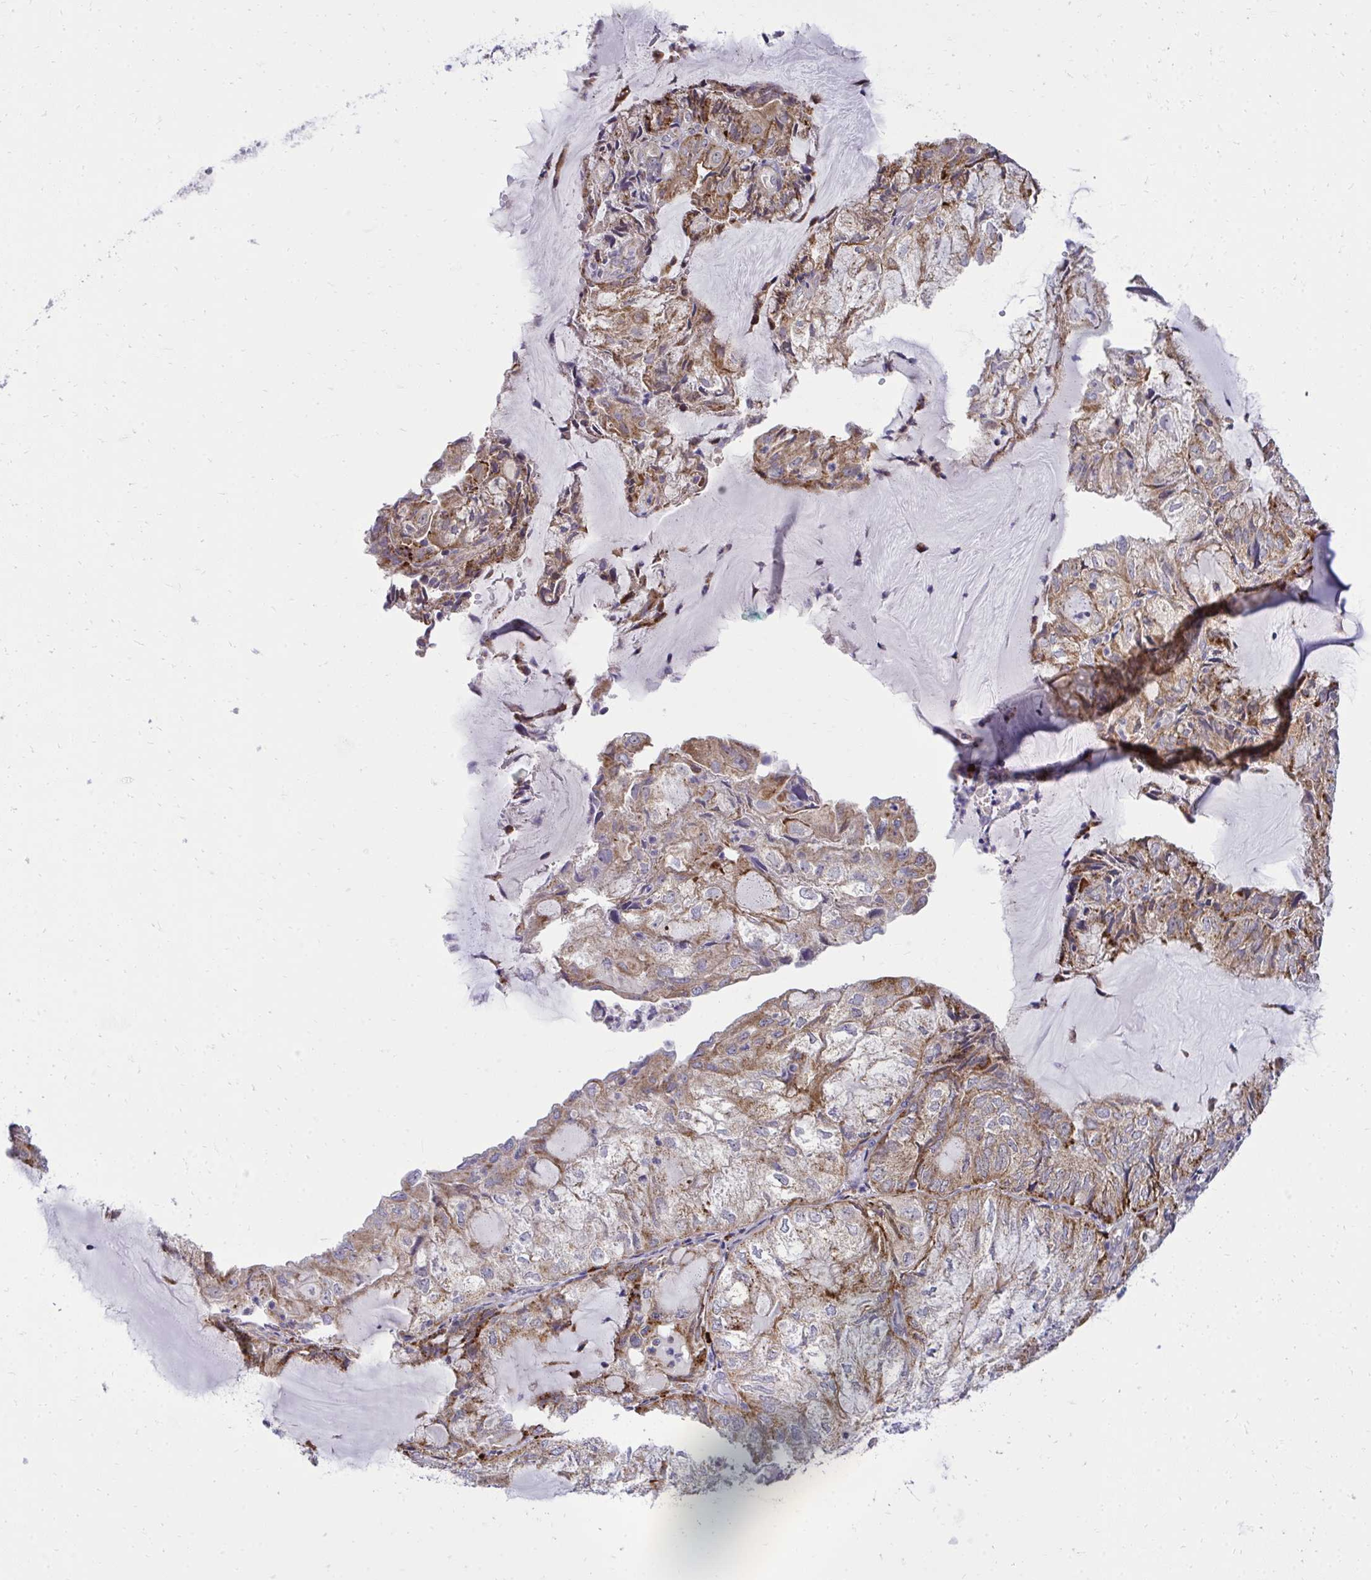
{"staining": {"intensity": "moderate", "quantity": "25%-75%", "location": "cytoplasmic/membranous"}, "tissue": "endometrial cancer", "cell_type": "Tumor cells", "image_type": "cancer", "snomed": [{"axis": "morphology", "description": "Adenocarcinoma, NOS"}, {"axis": "topography", "description": "Endometrium"}], "caption": "Adenocarcinoma (endometrial) stained with immunohistochemistry (IHC) exhibits moderate cytoplasmic/membranous expression in approximately 25%-75% of tumor cells.", "gene": "XAF1", "patient": {"sex": "female", "age": 81}}